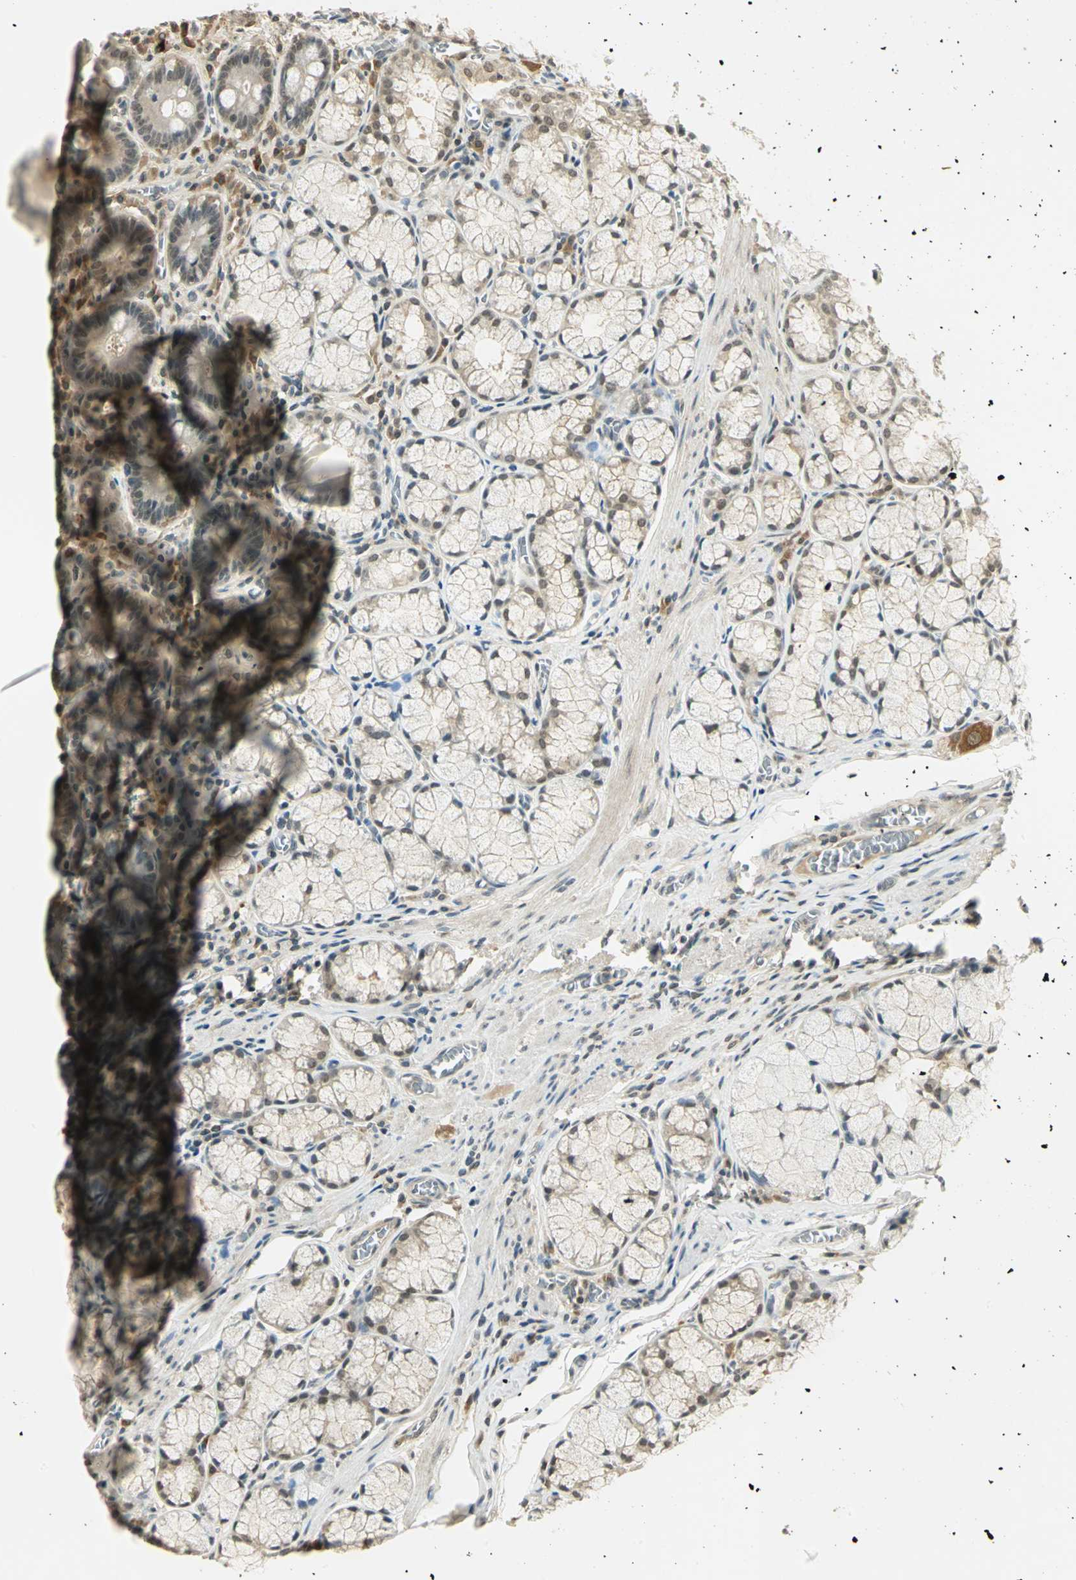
{"staining": {"intensity": "moderate", "quantity": ">75%", "location": "cytoplasmic/membranous,nuclear"}, "tissue": "stomach", "cell_type": "Glandular cells", "image_type": "normal", "snomed": [{"axis": "morphology", "description": "Normal tissue, NOS"}, {"axis": "topography", "description": "Stomach, lower"}], "caption": "Brown immunohistochemical staining in unremarkable stomach displays moderate cytoplasmic/membranous,nuclear expression in approximately >75% of glandular cells.", "gene": "CDC34", "patient": {"sex": "male", "age": 56}}